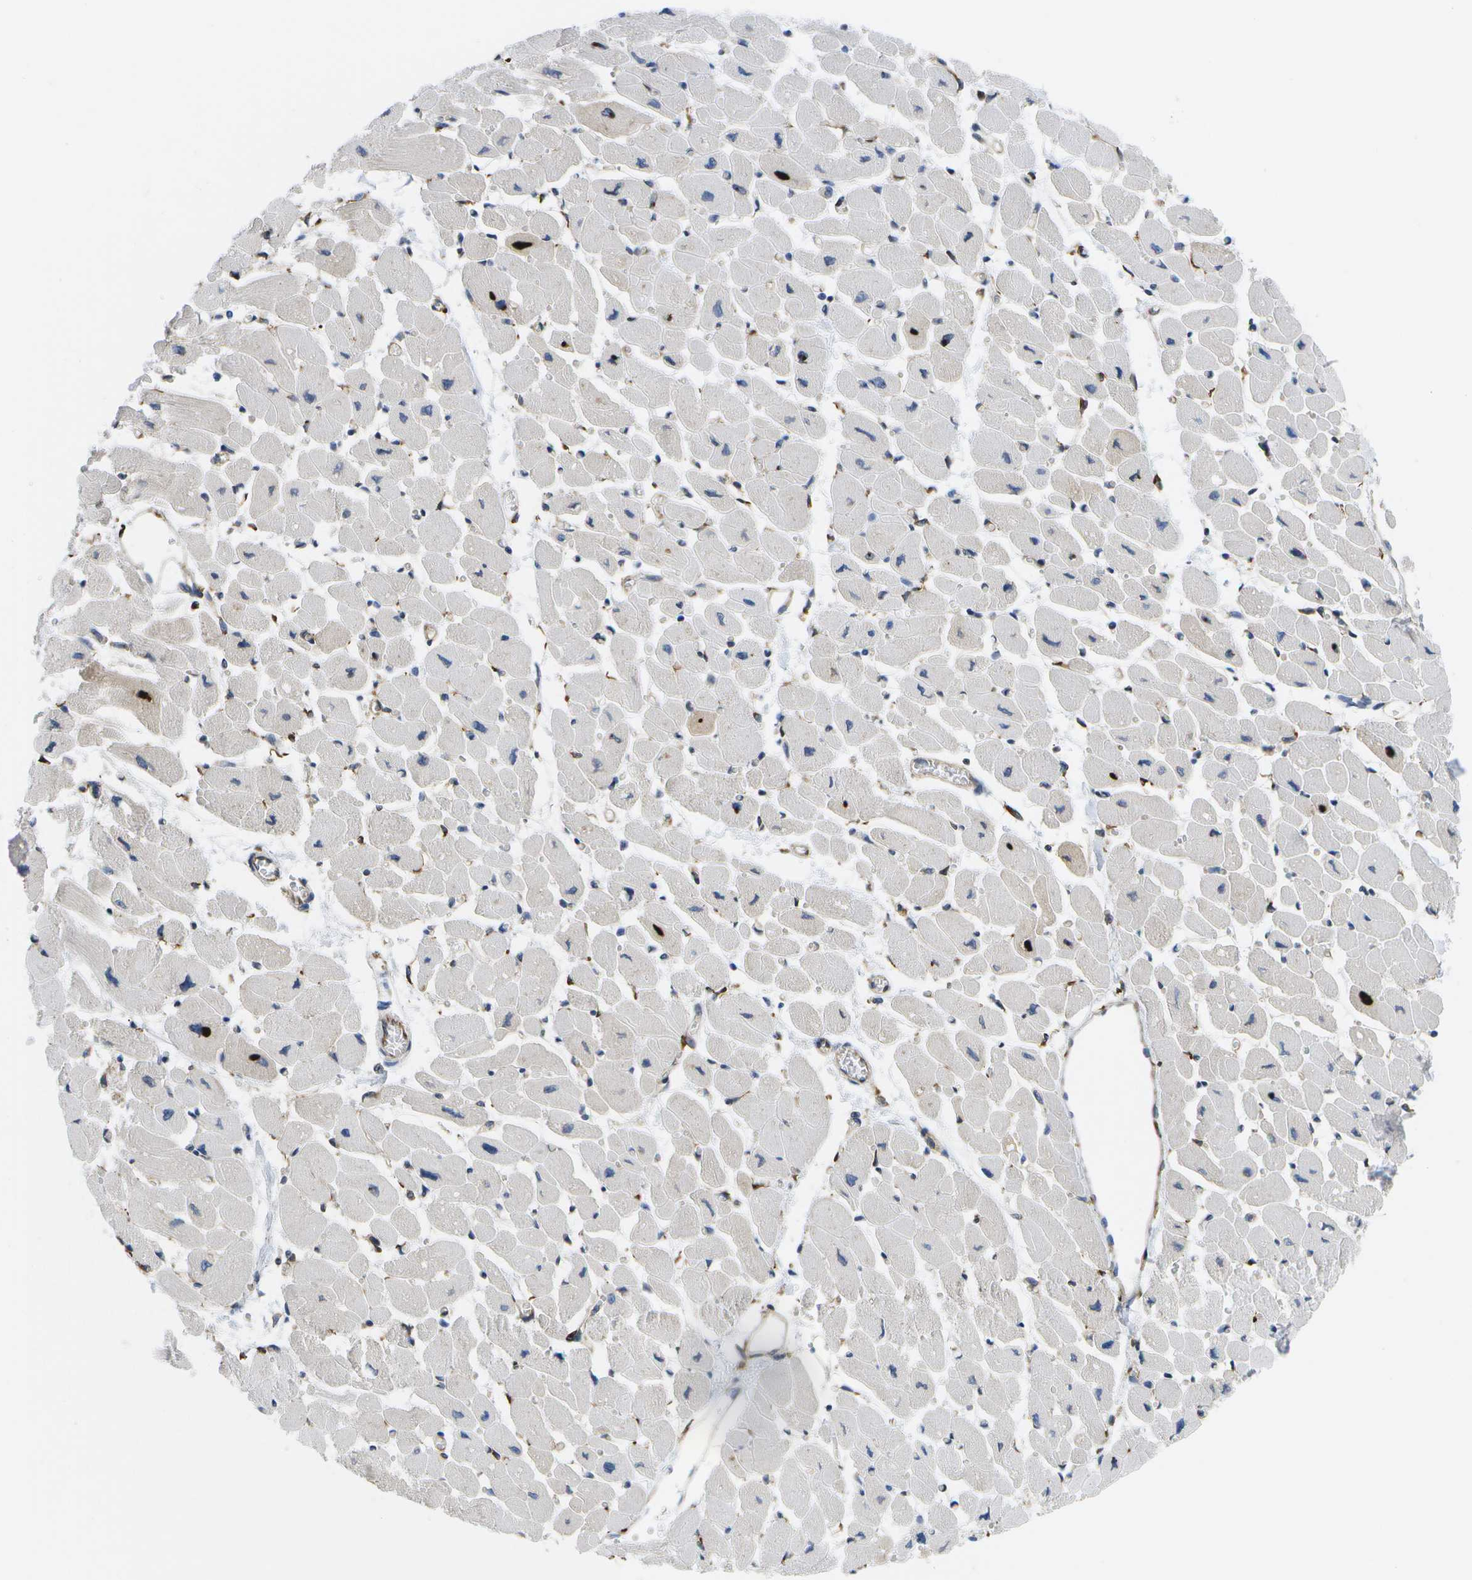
{"staining": {"intensity": "negative", "quantity": "none", "location": "none"}, "tissue": "heart muscle", "cell_type": "Cardiomyocytes", "image_type": "normal", "snomed": [{"axis": "morphology", "description": "Normal tissue, NOS"}, {"axis": "topography", "description": "Heart"}], "caption": "There is no significant positivity in cardiomyocytes of heart muscle. Brightfield microscopy of IHC stained with DAB (3,3'-diaminobenzidine) (brown) and hematoxylin (blue), captured at high magnification.", "gene": "ZDHHC17", "patient": {"sex": "female", "age": 54}}